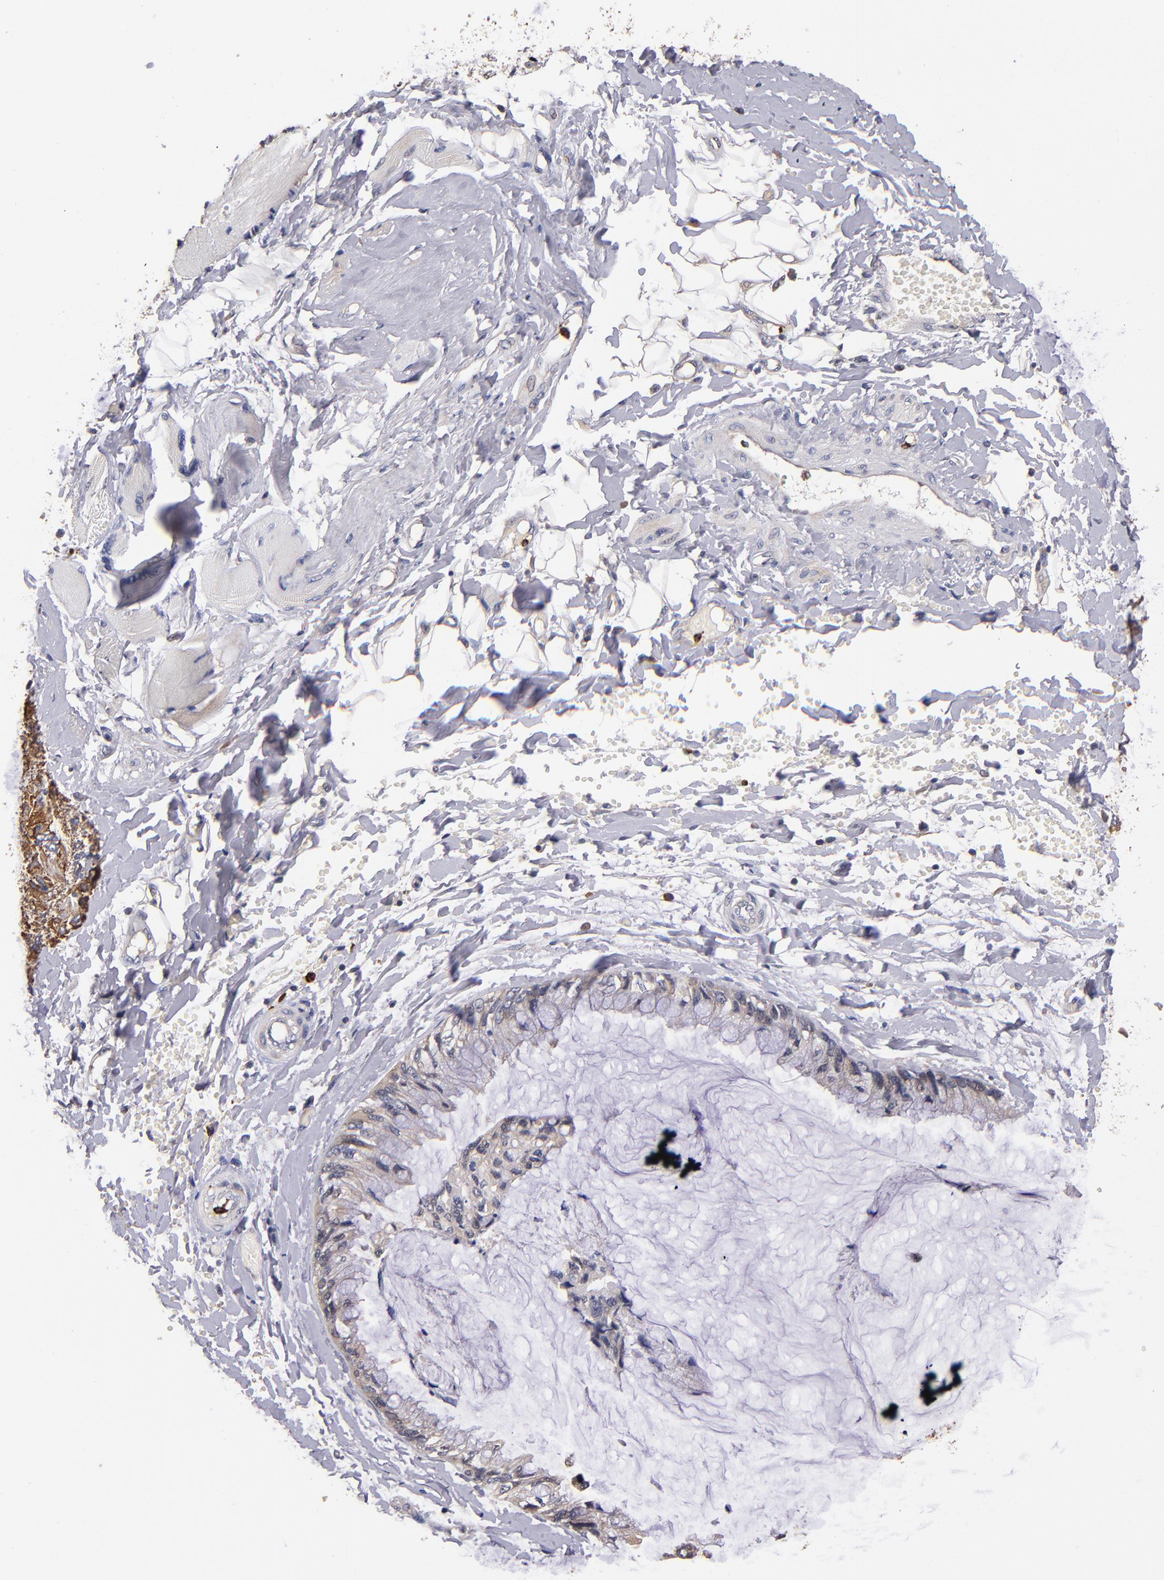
{"staining": {"intensity": "weak", "quantity": "25%-75%", "location": "cytoplasmic/membranous"}, "tissue": "ovarian cancer", "cell_type": "Tumor cells", "image_type": "cancer", "snomed": [{"axis": "morphology", "description": "Cystadenocarcinoma, mucinous, NOS"}, {"axis": "topography", "description": "Ovary"}], "caption": "Ovarian mucinous cystadenocarcinoma stained with IHC displays weak cytoplasmic/membranous staining in approximately 25%-75% of tumor cells. (brown staining indicates protein expression, while blue staining denotes nuclei).", "gene": "TTLL12", "patient": {"sex": "female", "age": 39}}